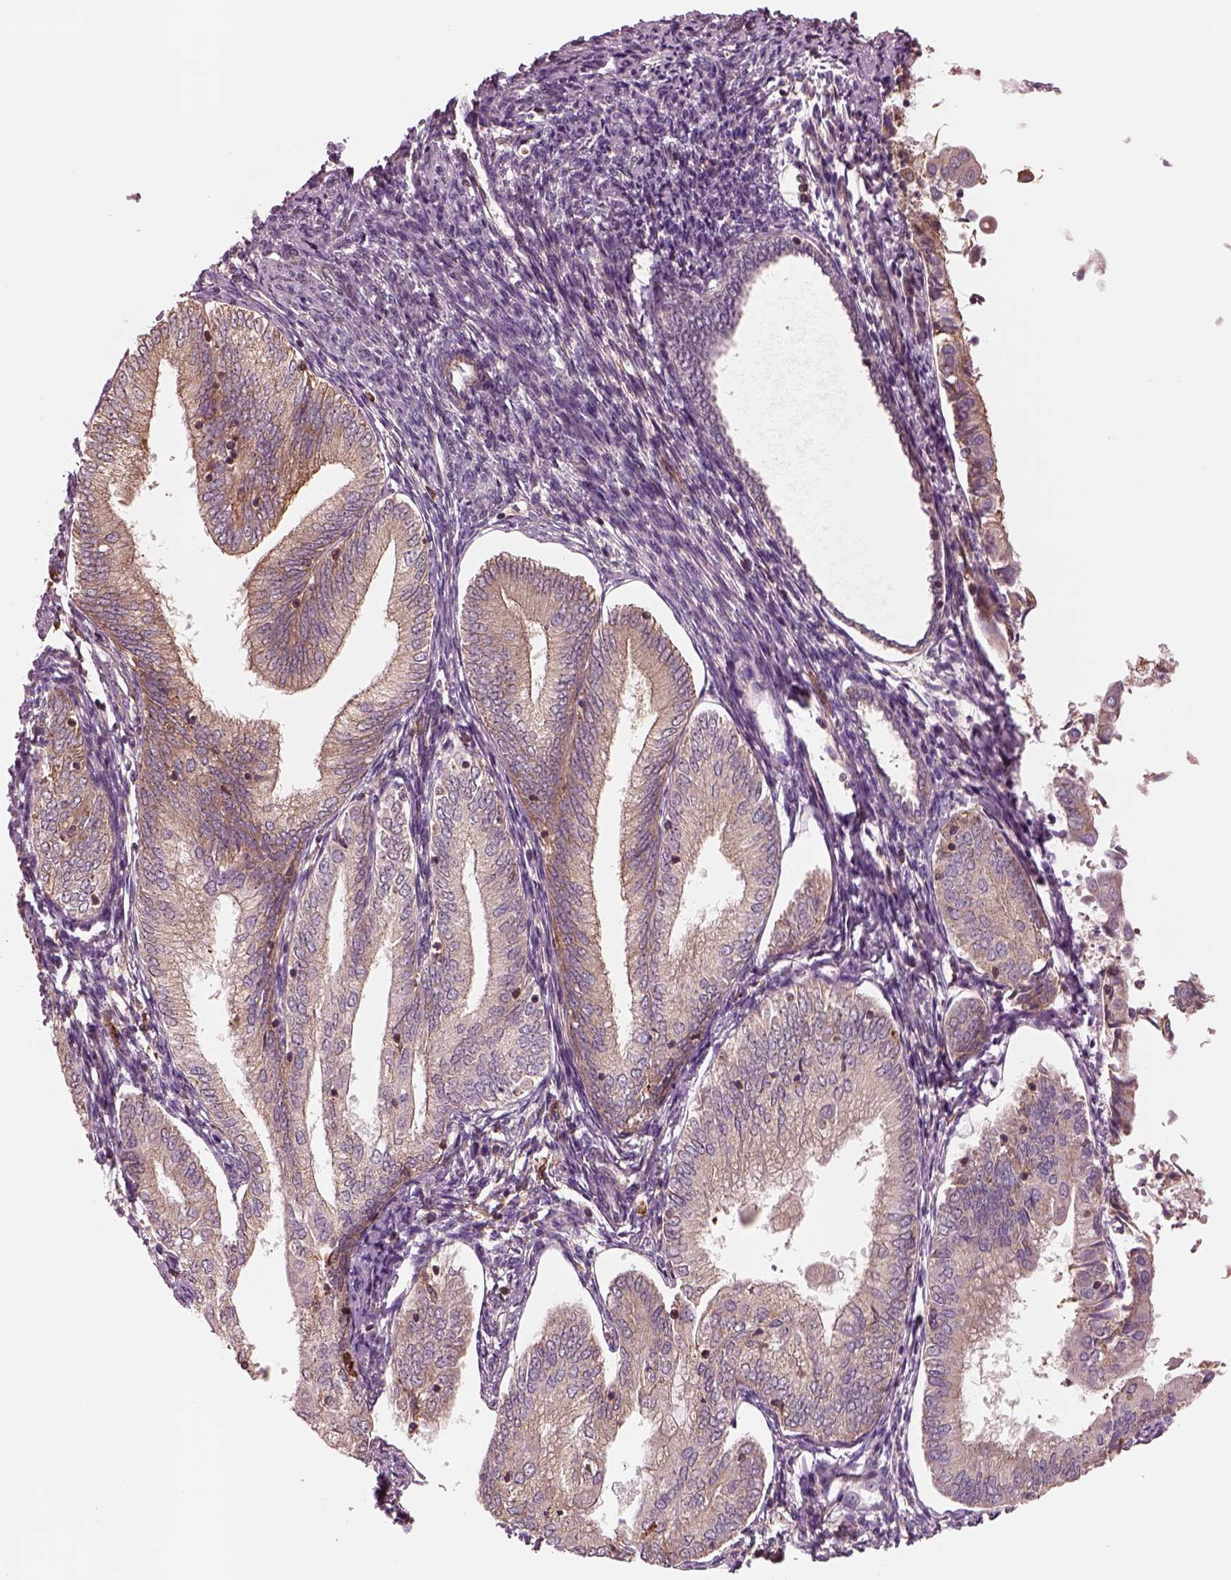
{"staining": {"intensity": "weak", "quantity": "<25%", "location": "cytoplasmic/membranous"}, "tissue": "endometrial cancer", "cell_type": "Tumor cells", "image_type": "cancer", "snomed": [{"axis": "morphology", "description": "Adenocarcinoma, NOS"}, {"axis": "topography", "description": "Endometrium"}], "caption": "High magnification brightfield microscopy of endometrial cancer (adenocarcinoma) stained with DAB (3,3'-diaminobenzidine) (brown) and counterstained with hematoxylin (blue): tumor cells show no significant staining.", "gene": "ASCC2", "patient": {"sex": "female", "age": 55}}